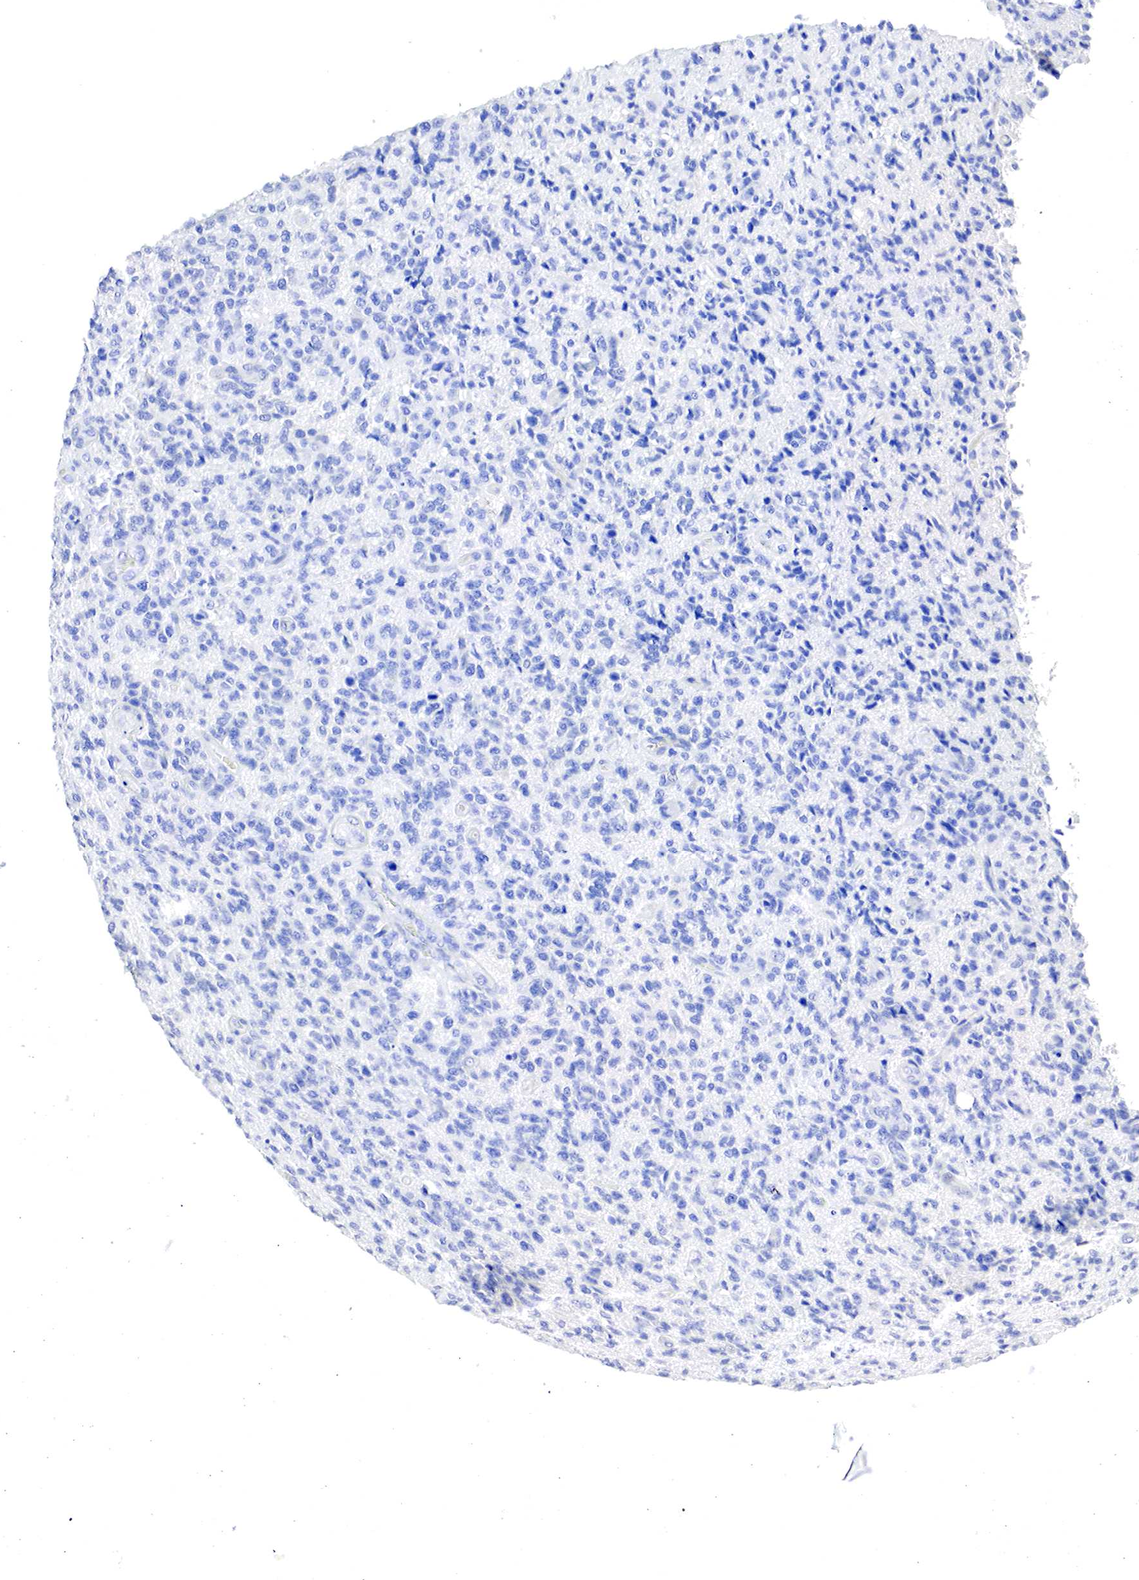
{"staining": {"intensity": "negative", "quantity": "none", "location": "none"}, "tissue": "glioma", "cell_type": "Tumor cells", "image_type": "cancer", "snomed": [{"axis": "morphology", "description": "Glioma, malignant, High grade"}, {"axis": "topography", "description": "Brain"}], "caption": "This is a histopathology image of immunohistochemistry (IHC) staining of high-grade glioma (malignant), which shows no expression in tumor cells.", "gene": "OTC", "patient": {"sex": "male", "age": 36}}